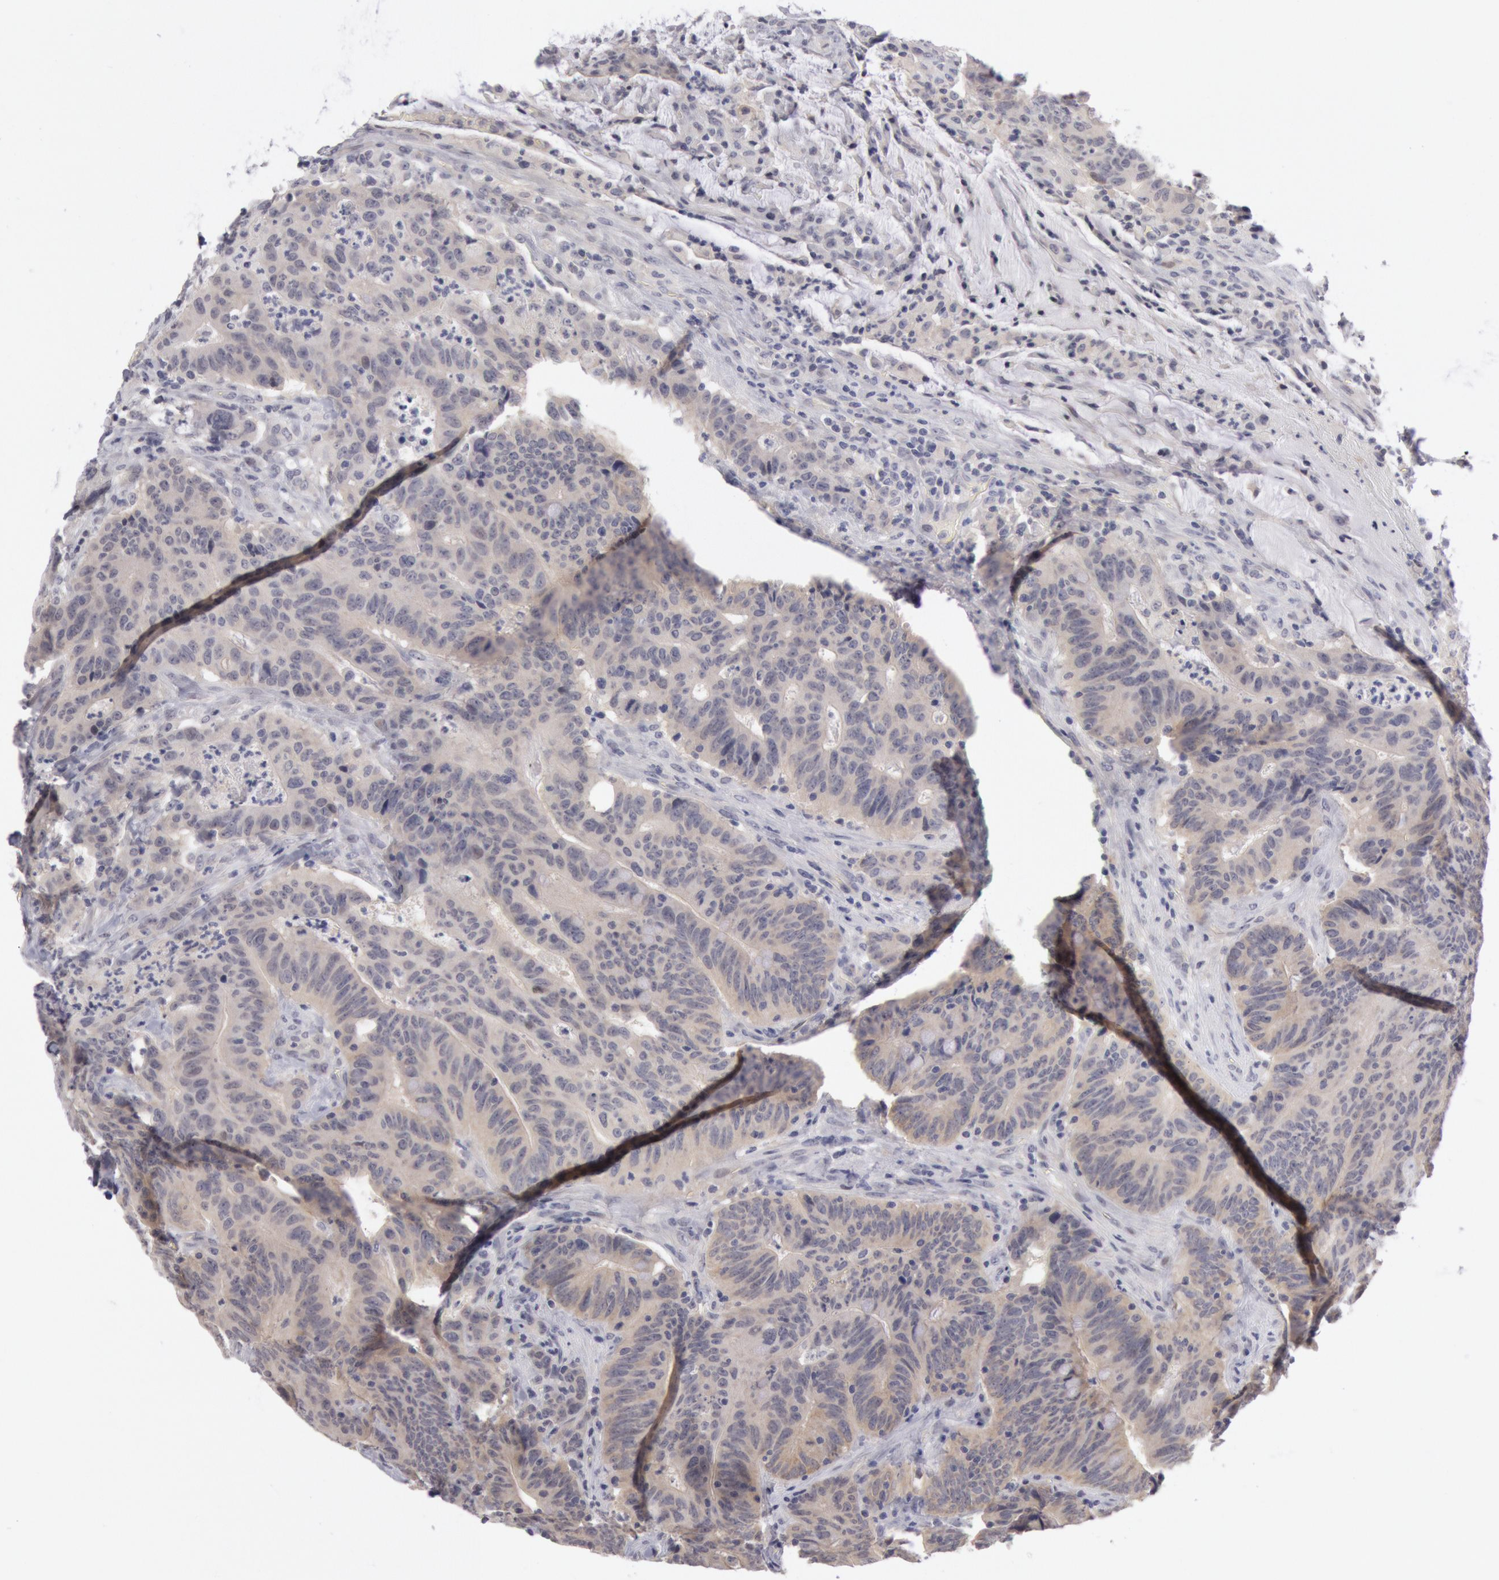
{"staining": {"intensity": "weak", "quantity": ">75%", "location": "cytoplasmic/membranous"}, "tissue": "colorectal cancer", "cell_type": "Tumor cells", "image_type": "cancer", "snomed": [{"axis": "morphology", "description": "Adenocarcinoma, NOS"}, {"axis": "topography", "description": "Colon"}], "caption": "Immunohistochemical staining of human adenocarcinoma (colorectal) displays low levels of weak cytoplasmic/membranous expression in about >75% of tumor cells.", "gene": "JOSD1", "patient": {"sex": "male", "age": 54}}